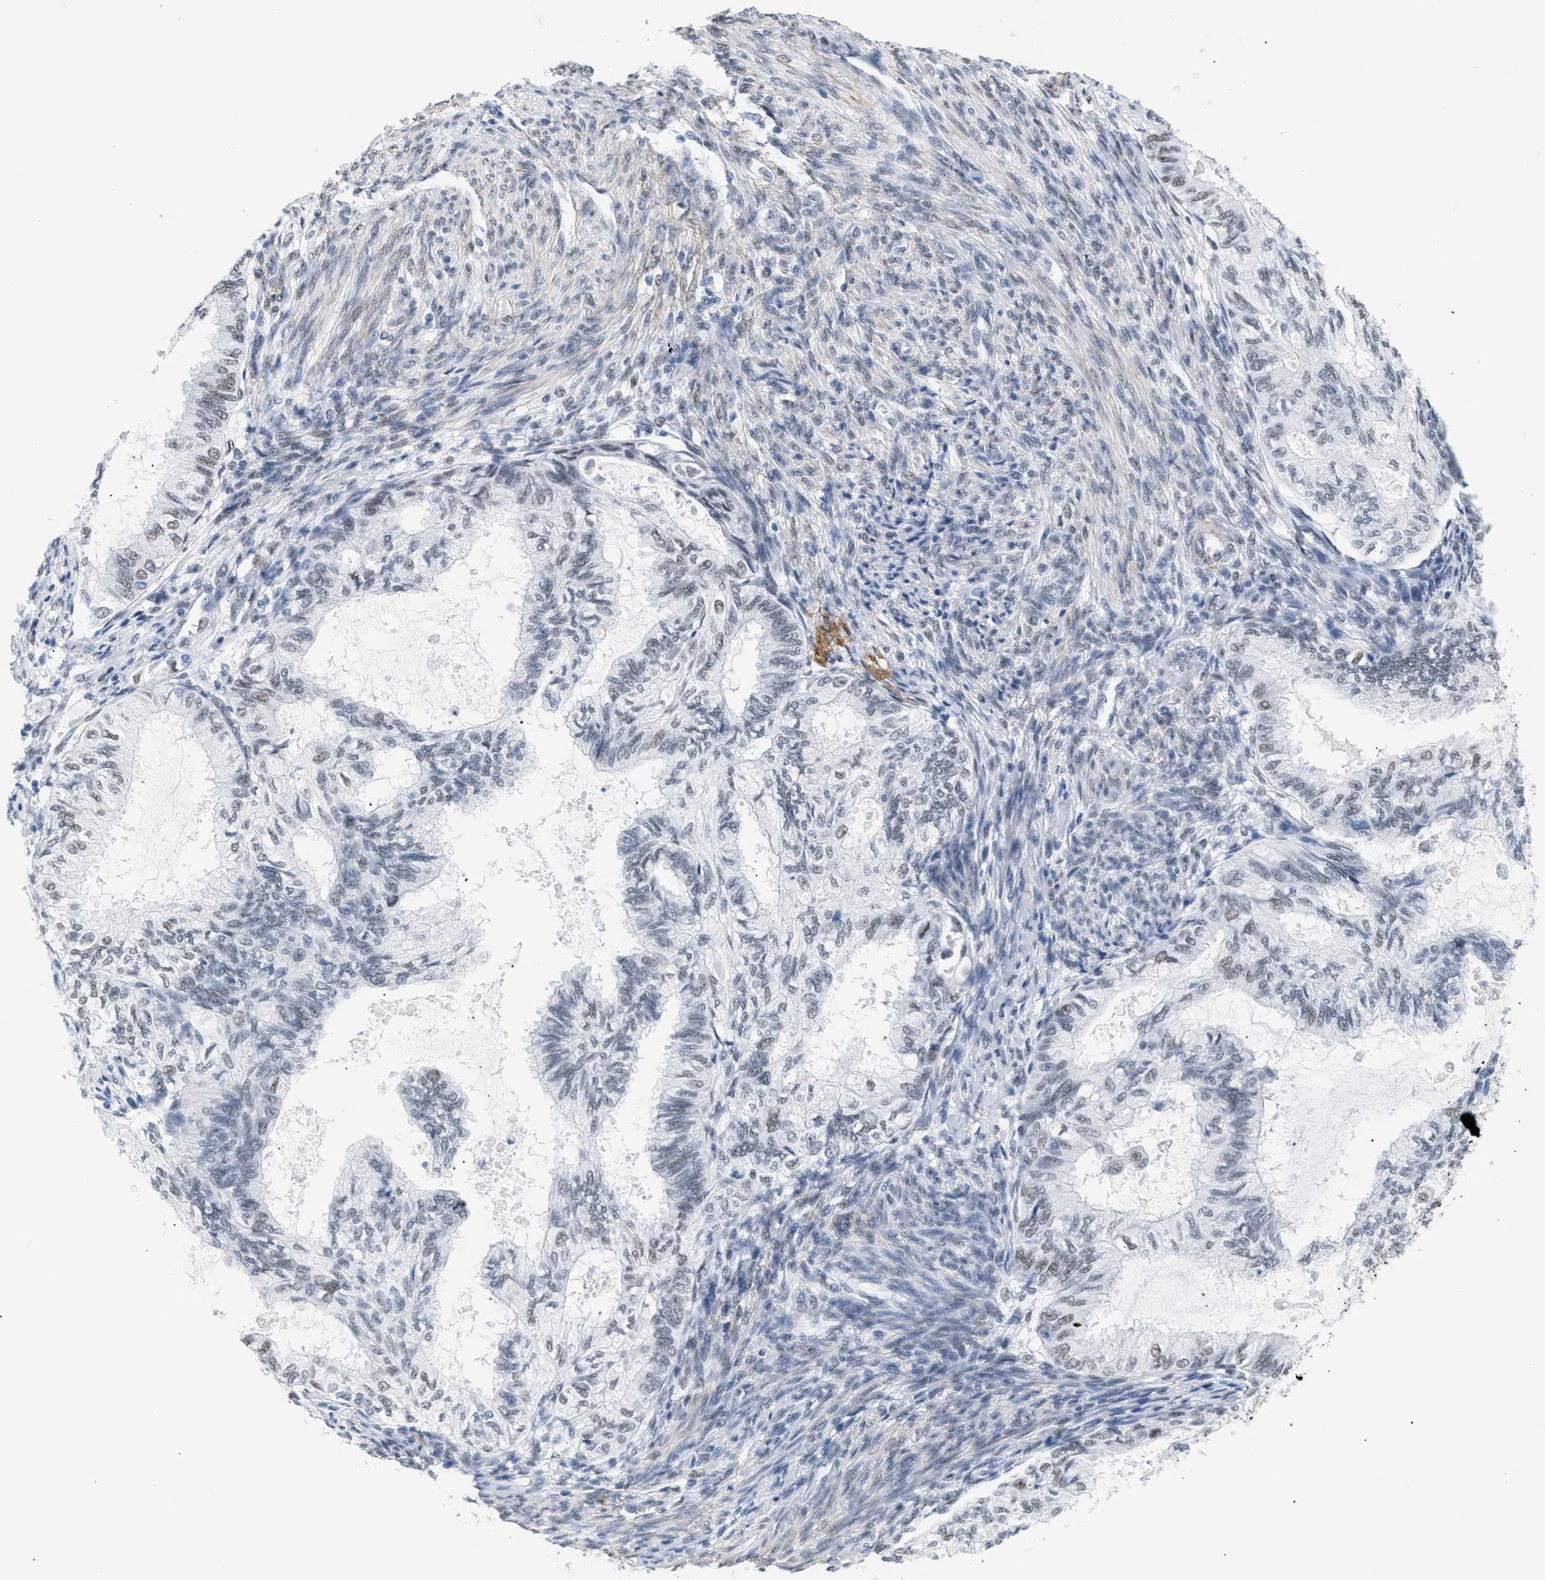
{"staining": {"intensity": "weak", "quantity": "25%-75%", "location": "nuclear"}, "tissue": "cervical cancer", "cell_type": "Tumor cells", "image_type": "cancer", "snomed": [{"axis": "morphology", "description": "Normal tissue, NOS"}, {"axis": "morphology", "description": "Adenocarcinoma, NOS"}, {"axis": "topography", "description": "Cervix"}, {"axis": "topography", "description": "Endometrium"}], "caption": "Protein staining by immunohistochemistry reveals weak nuclear staining in about 25%-75% of tumor cells in cervical adenocarcinoma.", "gene": "ELN", "patient": {"sex": "female", "age": 86}}